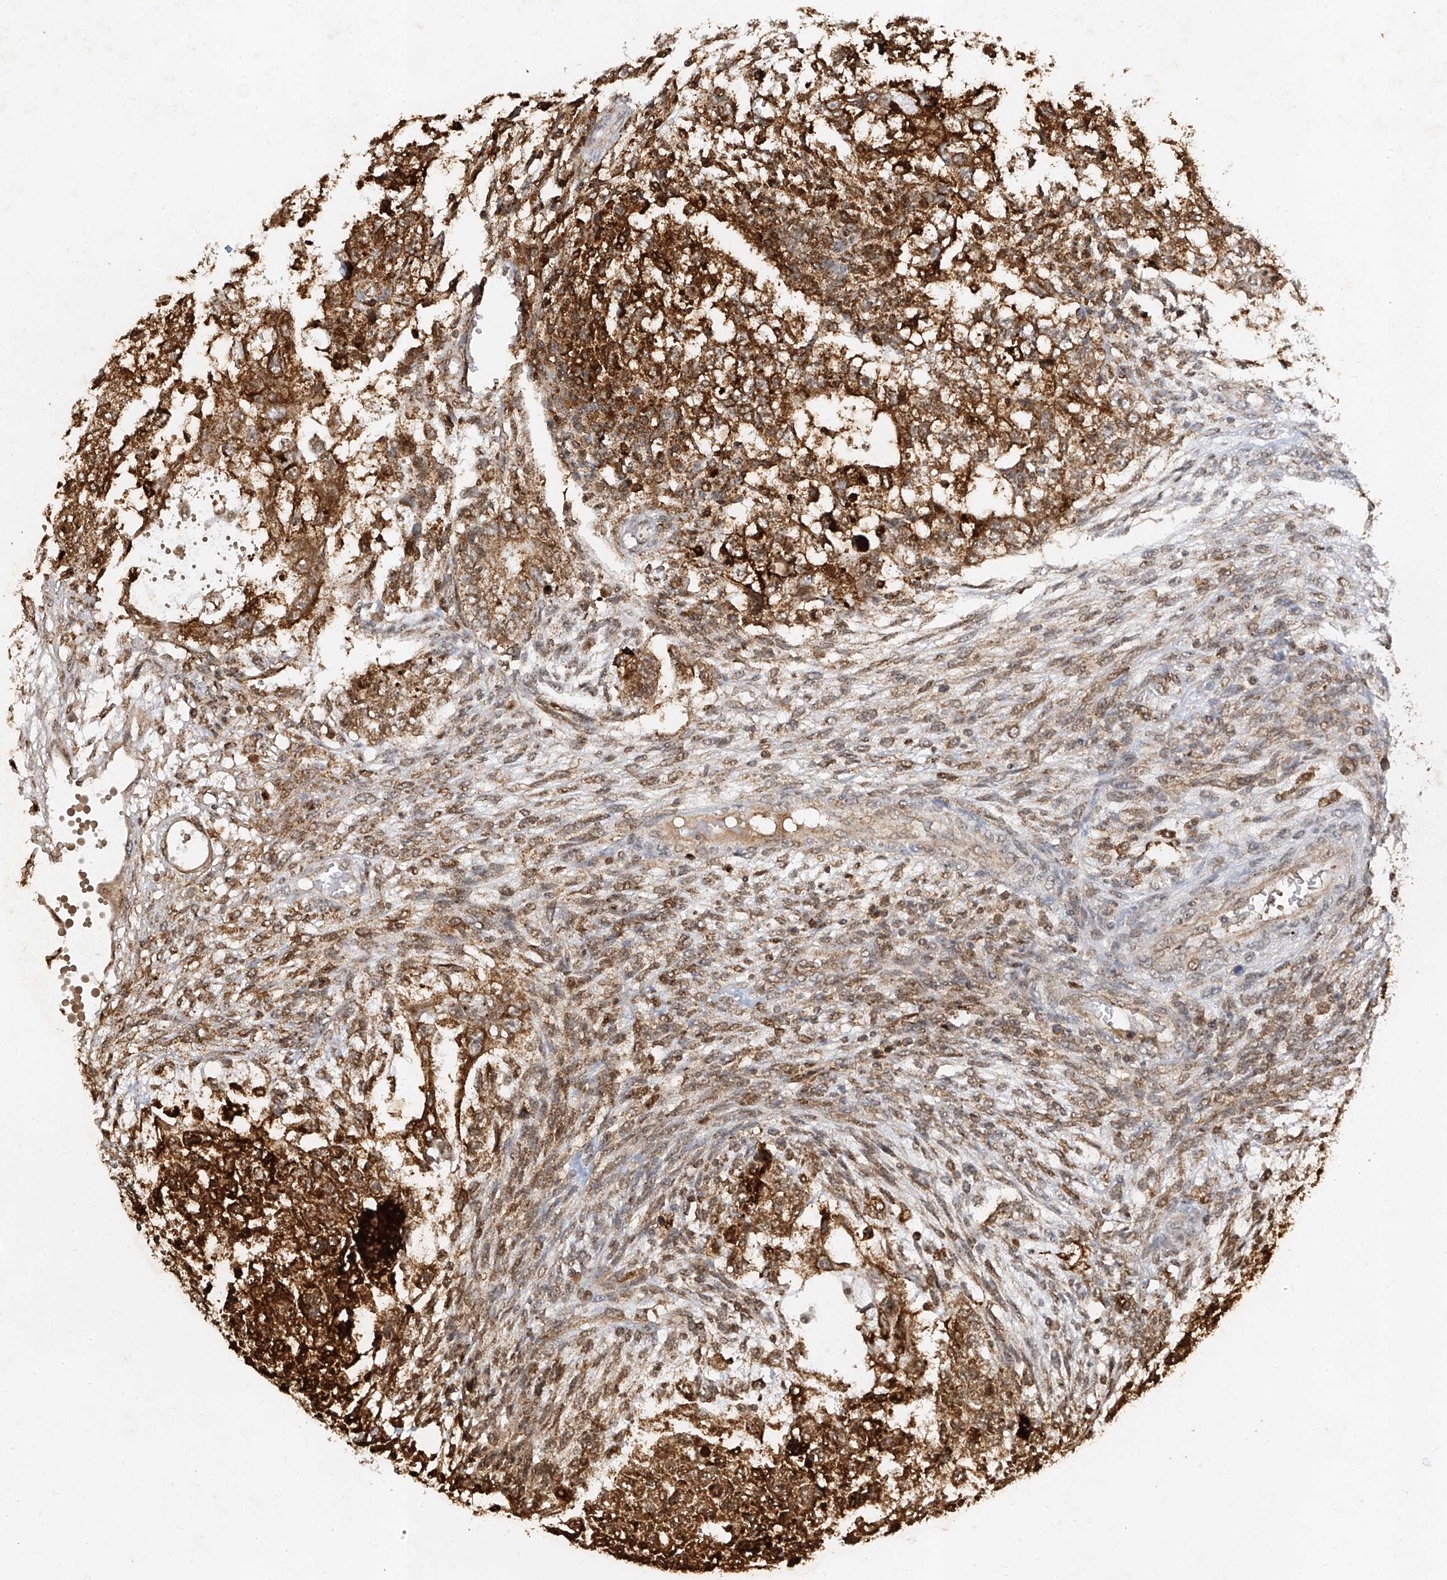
{"staining": {"intensity": "moderate", "quantity": ">75%", "location": "cytoplasmic/membranous"}, "tissue": "testis cancer", "cell_type": "Tumor cells", "image_type": "cancer", "snomed": [{"axis": "morphology", "description": "Normal tissue, NOS"}, {"axis": "morphology", "description": "Carcinoma, Embryonal, NOS"}, {"axis": "topography", "description": "Testis"}], "caption": "This image demonstrates IHC staining of human testis embryonal carcinoma, with medium moderate cytoplasmic/membranous staining in about >75% of tumor cells.", "gene": "ATRIP", "patient": {"sex": "male", "age": 36}}